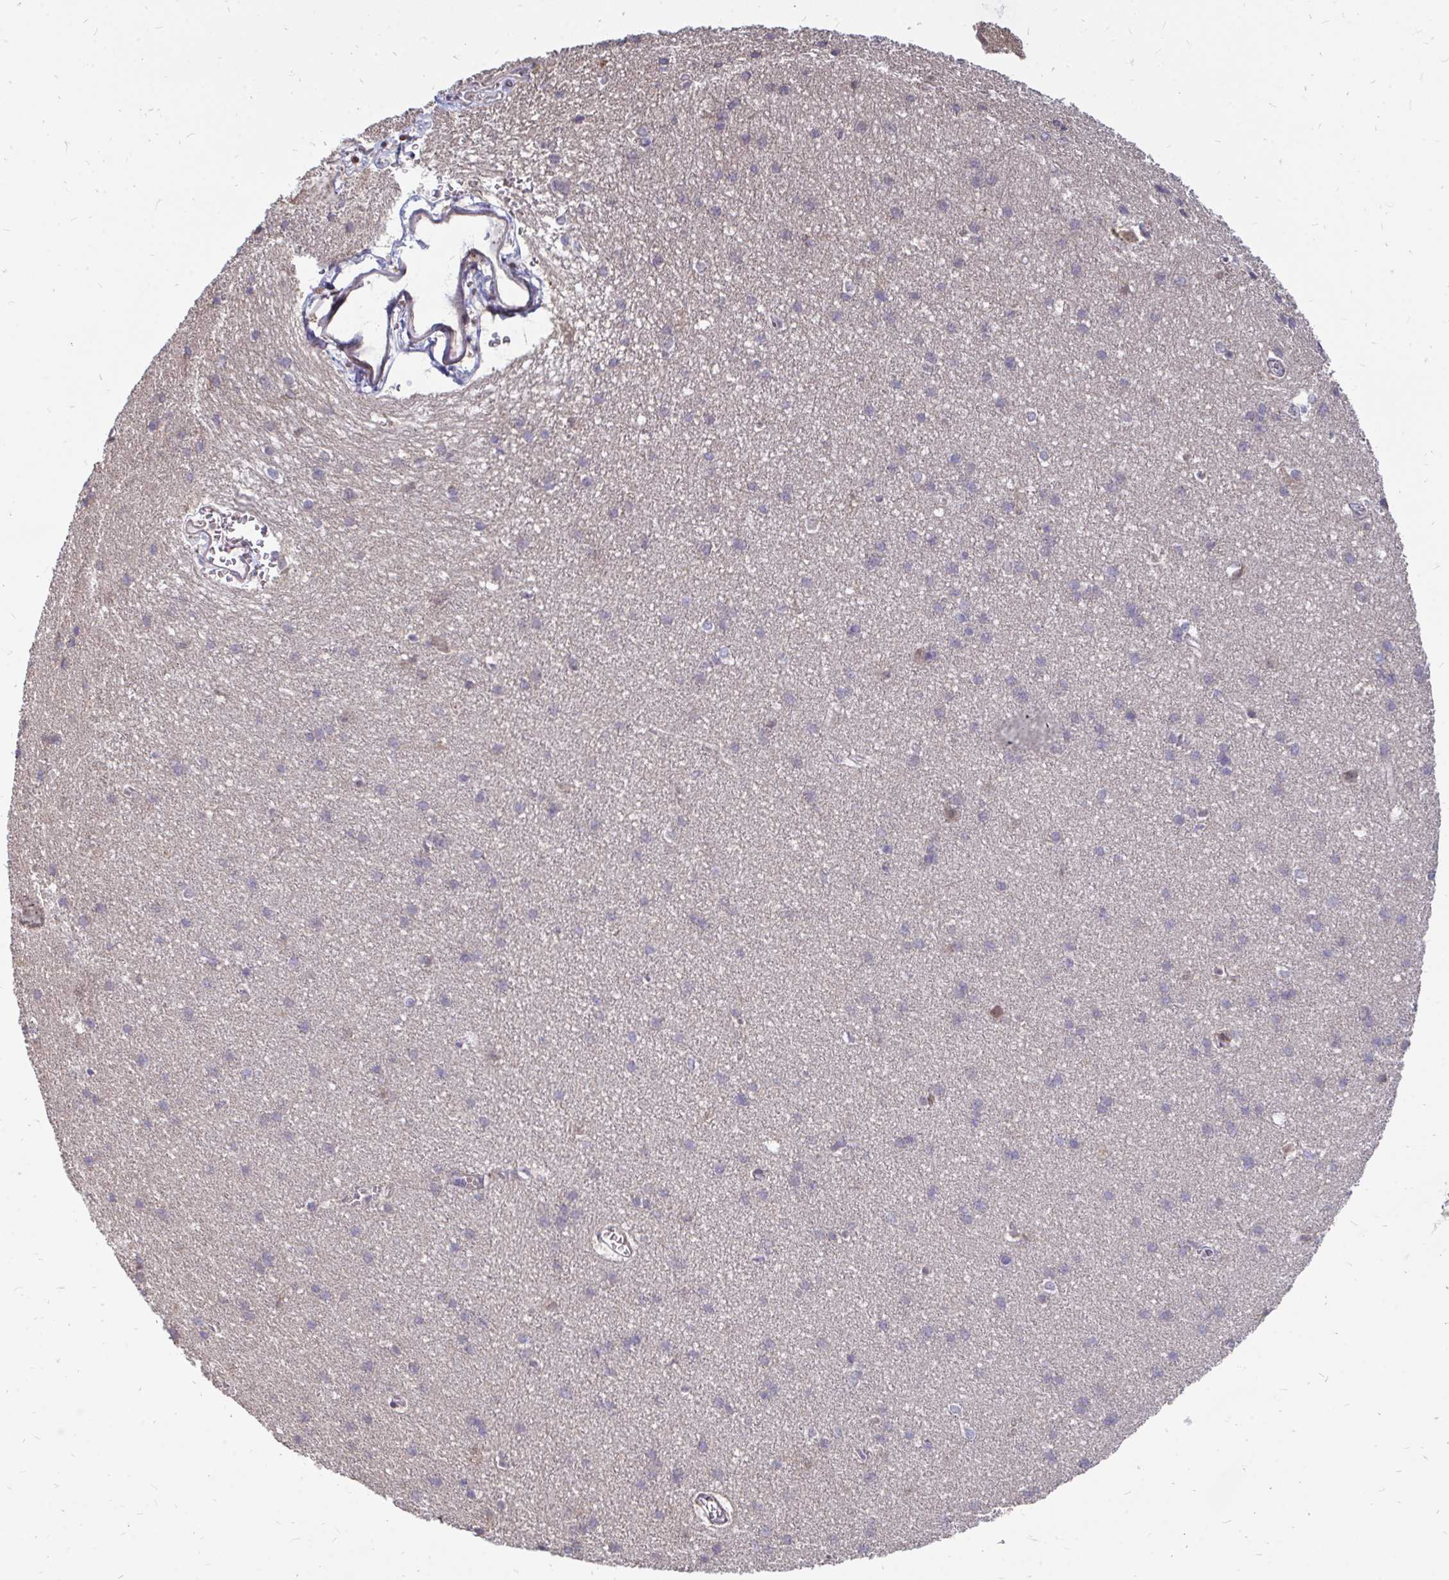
{"staining": {"intensity": "negative", "quantity": "none", "location": "none"}, "tissue": "cerebral cortex", "cell_type": "Endothelial cells", "image_type": "normal", "snomed": [{"axis": "morphology", "description": "Normal tissue, NOS"}, {"axis": "topography", "description": "Cerebral cortex"}], "caption": "This is an immunohistochemistry (IHC) image of normal human cerebral cortex. There is no positivity in endothelial cells.", "gene": "DNAJA2", "patient": {"sex": "male", "age": 37}}